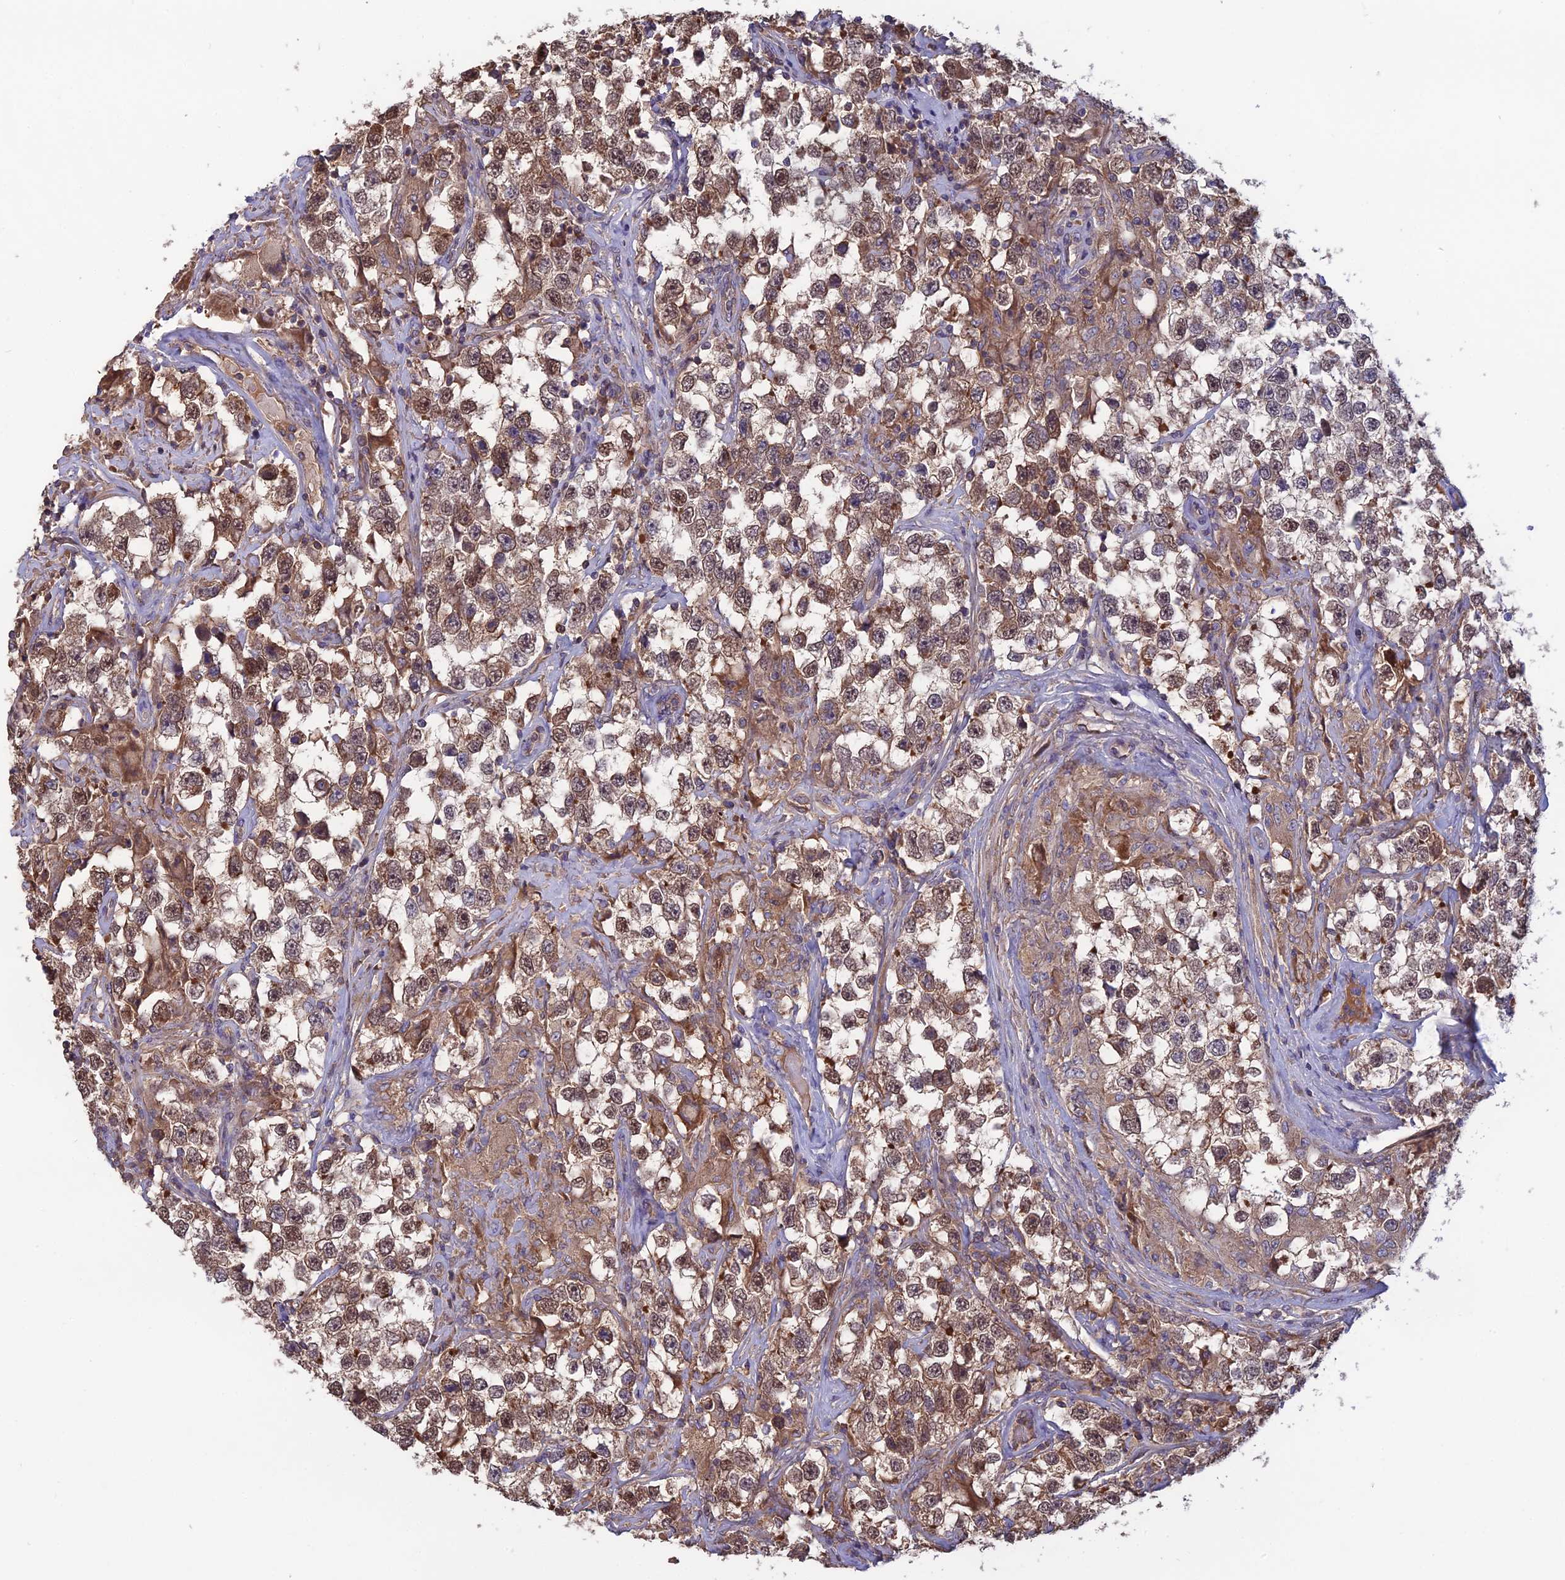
{"staining": {"intensity": "moderate", "quantity": ">75%", "location": "cytoplasmic/membranous,nuclear"}, "tissue": "testis cancer", "cell_type": "Tumor cells", "image_type": "cancer", "snomed": [{"axis": "morphology", "description": "Seminoma, NOS"}, {"axis": "topography", "description": "Testis"}], "caption": "Immunohistochemistry of human testis seminoma exhibits medium levels of moderate cytoplasmic/membranous and nuclear staining in about >75% of tumor cells. (brown staining indicates protein expression, while blue staining denotes nuclei).", "gene": "GALR2", "patient": {"sex": "male", "age": 46}}